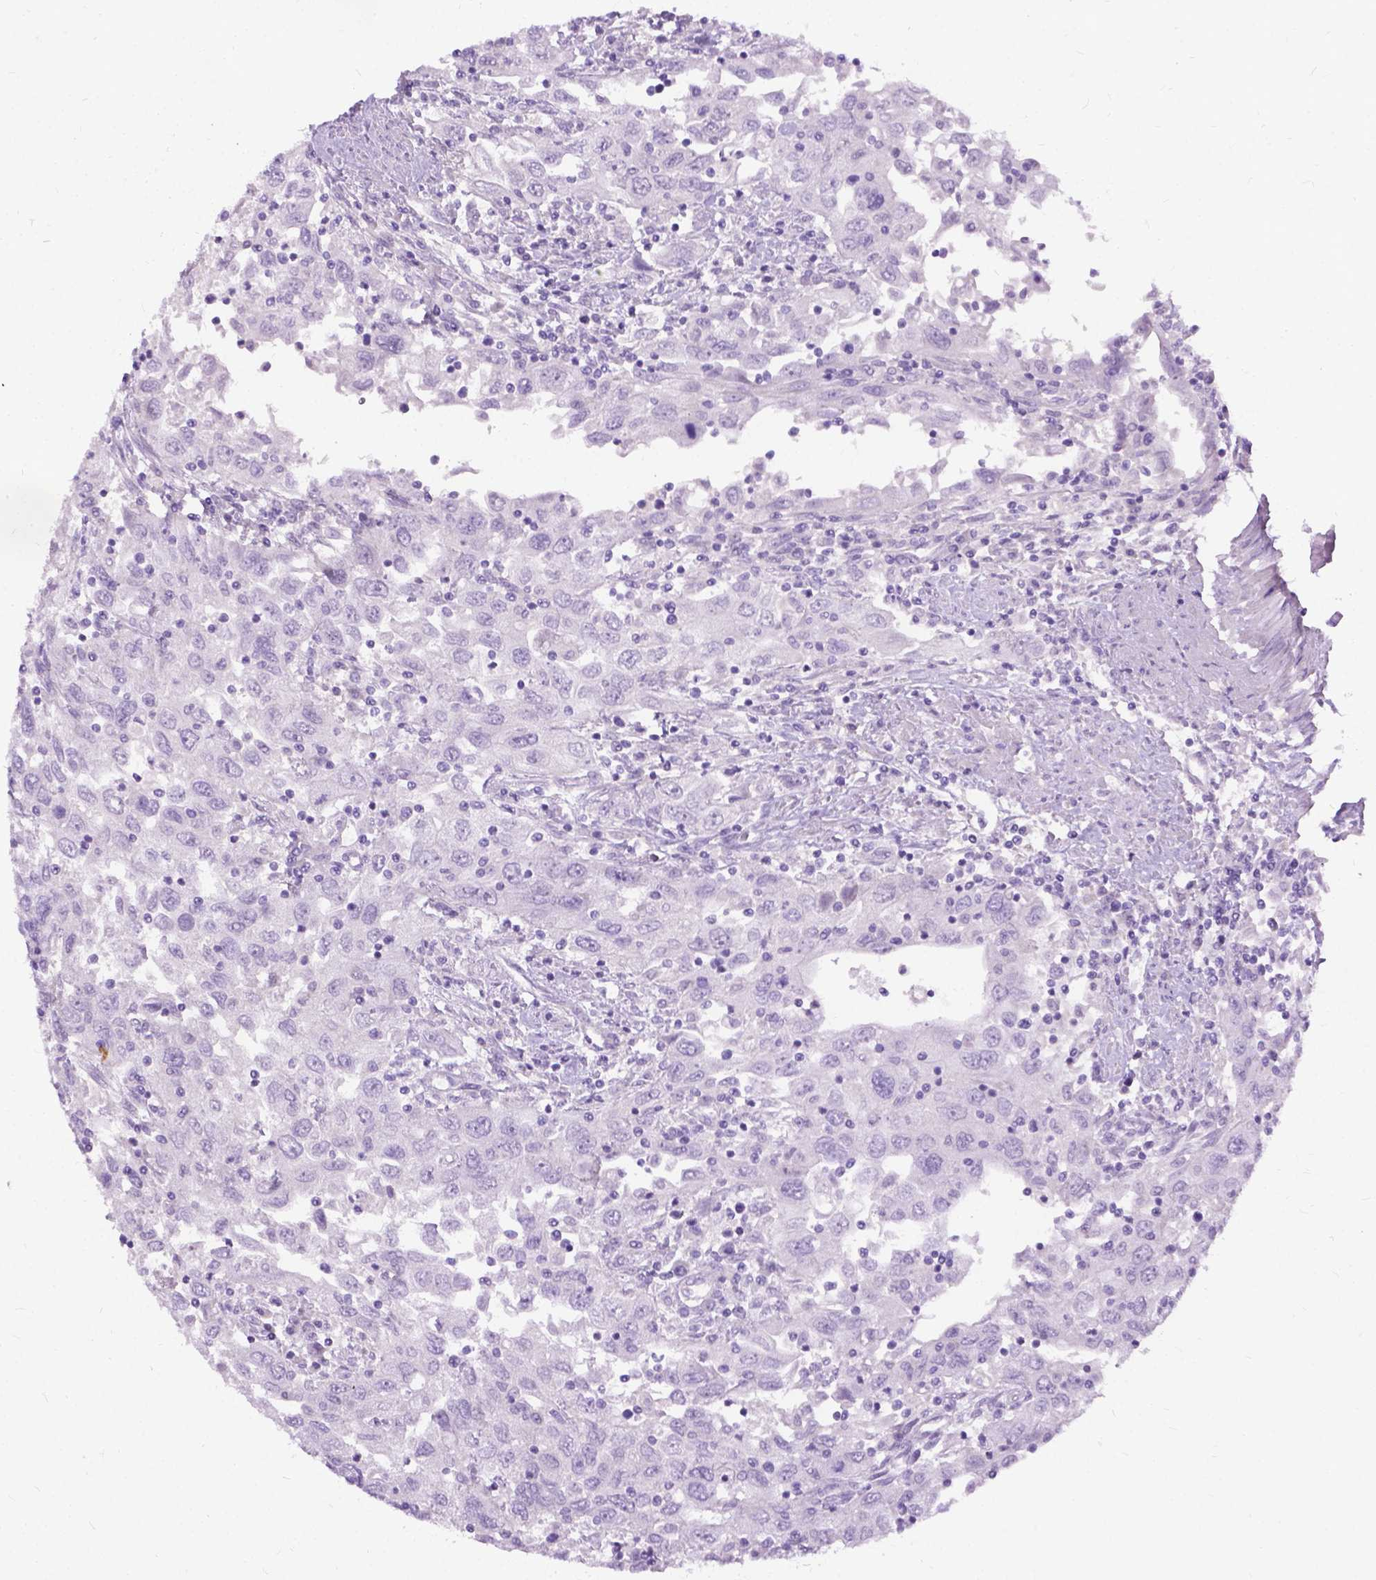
{"staining": {"intensity": "negative", "quantity": "none", "location": "none"}, "tissue": "urothelial cancer", "cell_type": "Tumor cells", "image_type": "cancer", "snomed": [{"axis": "morphology", "description": "Urothelial carcinoma, High grade"}, {"axis": "topography", "description": "Urinary bladder"}], "caption": "High power microscopy photomicrograph of an IHC photomicrograph of urothelial carcinoma (high-grade), revealing no significant staining in tumor cells. Nuclei are stained in blue.", "gene": "PROB1", "patient": {"sex": "male", "age": 76}}